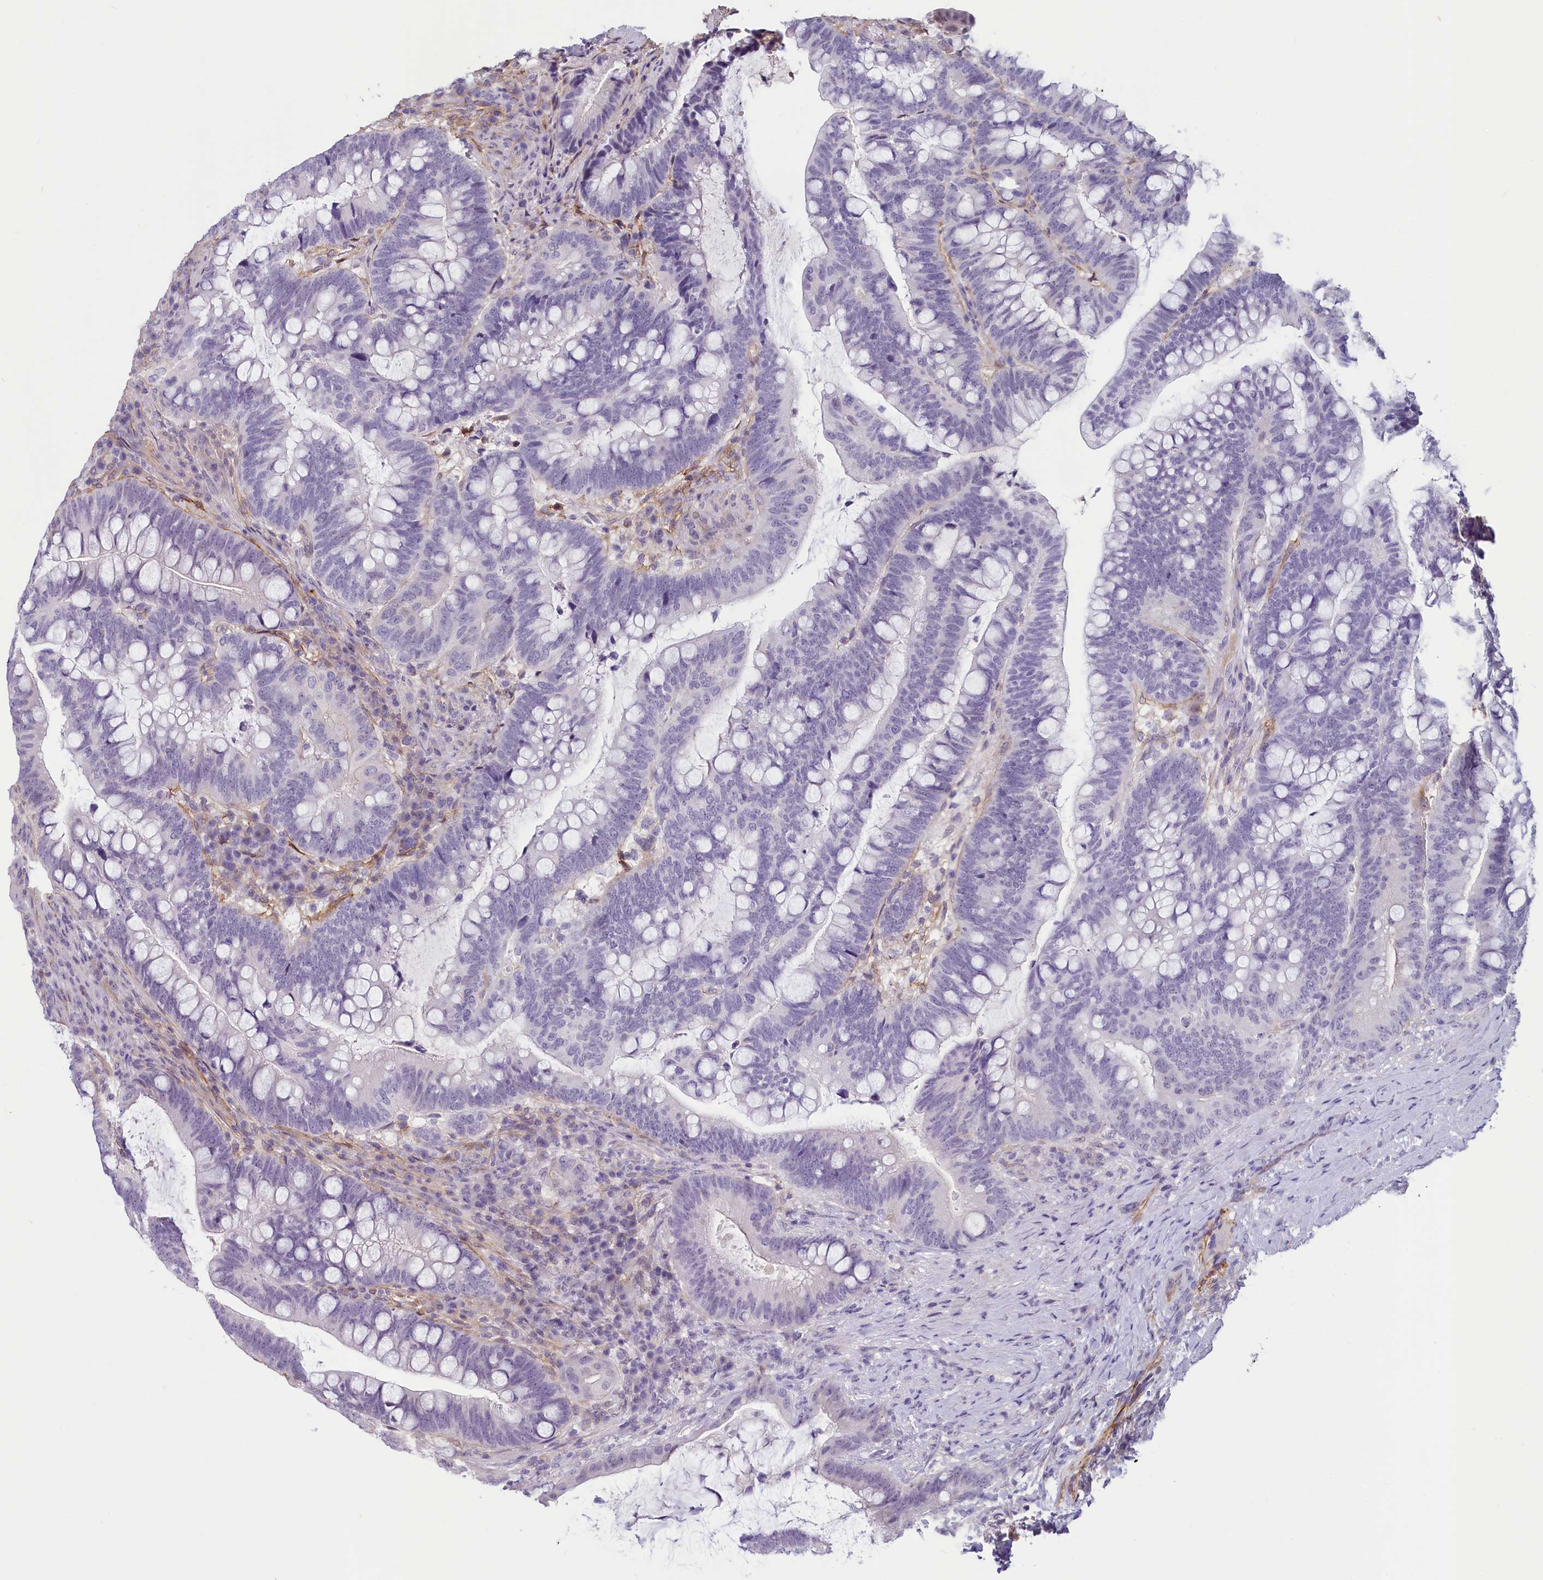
{"staining": {"intensity": "negative", "quantity": "none", "location": "none"}, "tissue": "colorectal cancer", "cell_type": "Tumor cells", "image_type": "cancer", "snomed": [{"axis": "morphology", "description": "Adenocarcinoma, NOS"}, {"axis": "topography", "description": "Colon"}], "caption": "Tumor cells show no significant expression in adenocarcinoma (colorectal).", "gene": "PROCR", "patient": {"sex": "female", "age": 66}}